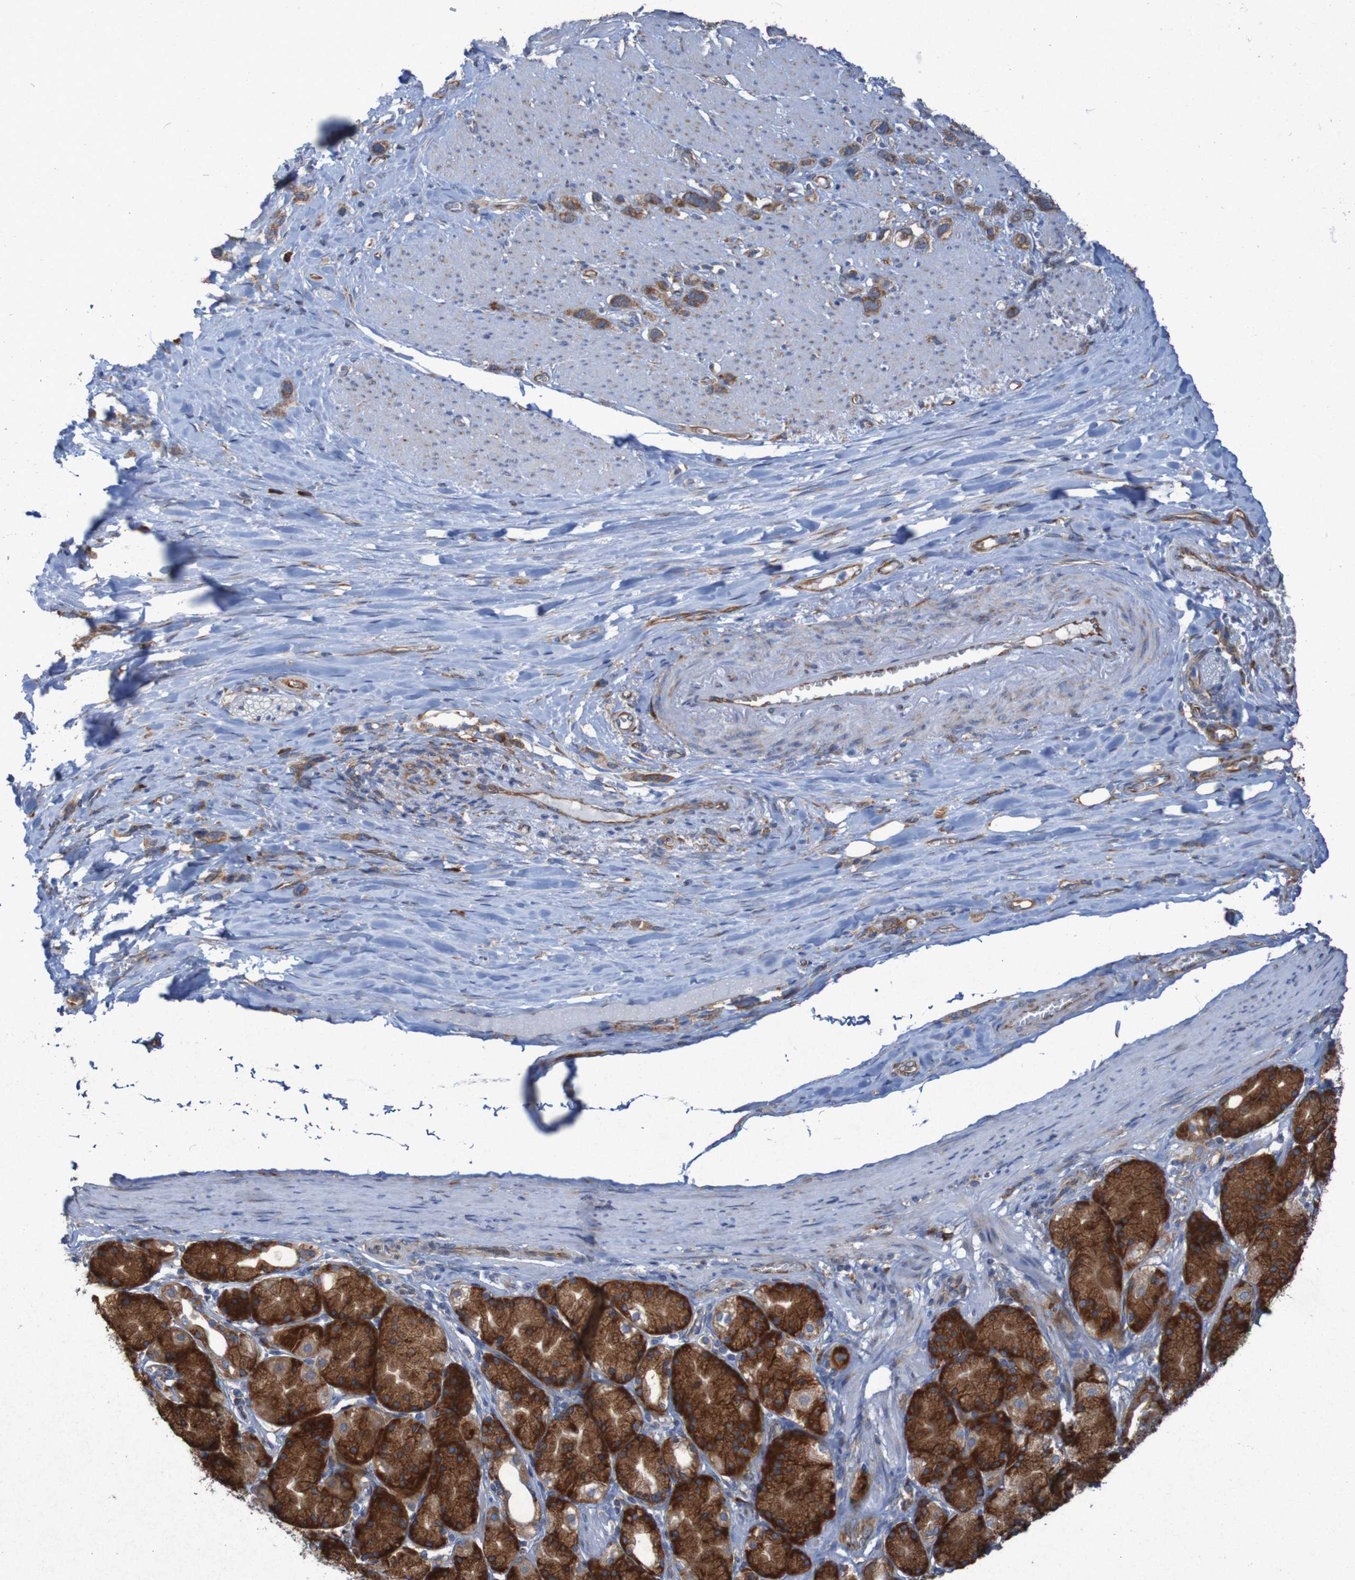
{"staining": {"intensity": "moderate", "quantity": ">75%", "location": "cytoplasmic/membranous"}, "tissue": "stomach cancer", "cell_type": "Tumor cells", "image_type": "cancer", "snomed": [{"axis": "morphology", "description": "Normal tissue, NOS"}, {"axis": "morphology", "description": "Adenocarcinoma, NOS"}, {"axis": "morphology", "description": "Adenocarcinoma, High grade"}, {"axis": "topography", "description": "Stomach, upper"}, {"axis": "topography", "description": "Stomach"}], "caption": "Immunohistochemistry (IHC) (DAB) staining of human stomach cancer (high-grade adenocarcinoma) displays moderate cytoplasmic/membranous protein expression in approximately >75% of tumor cells.", "gene": "RPL10", "patient": {"sex": "female", "age": 65}}